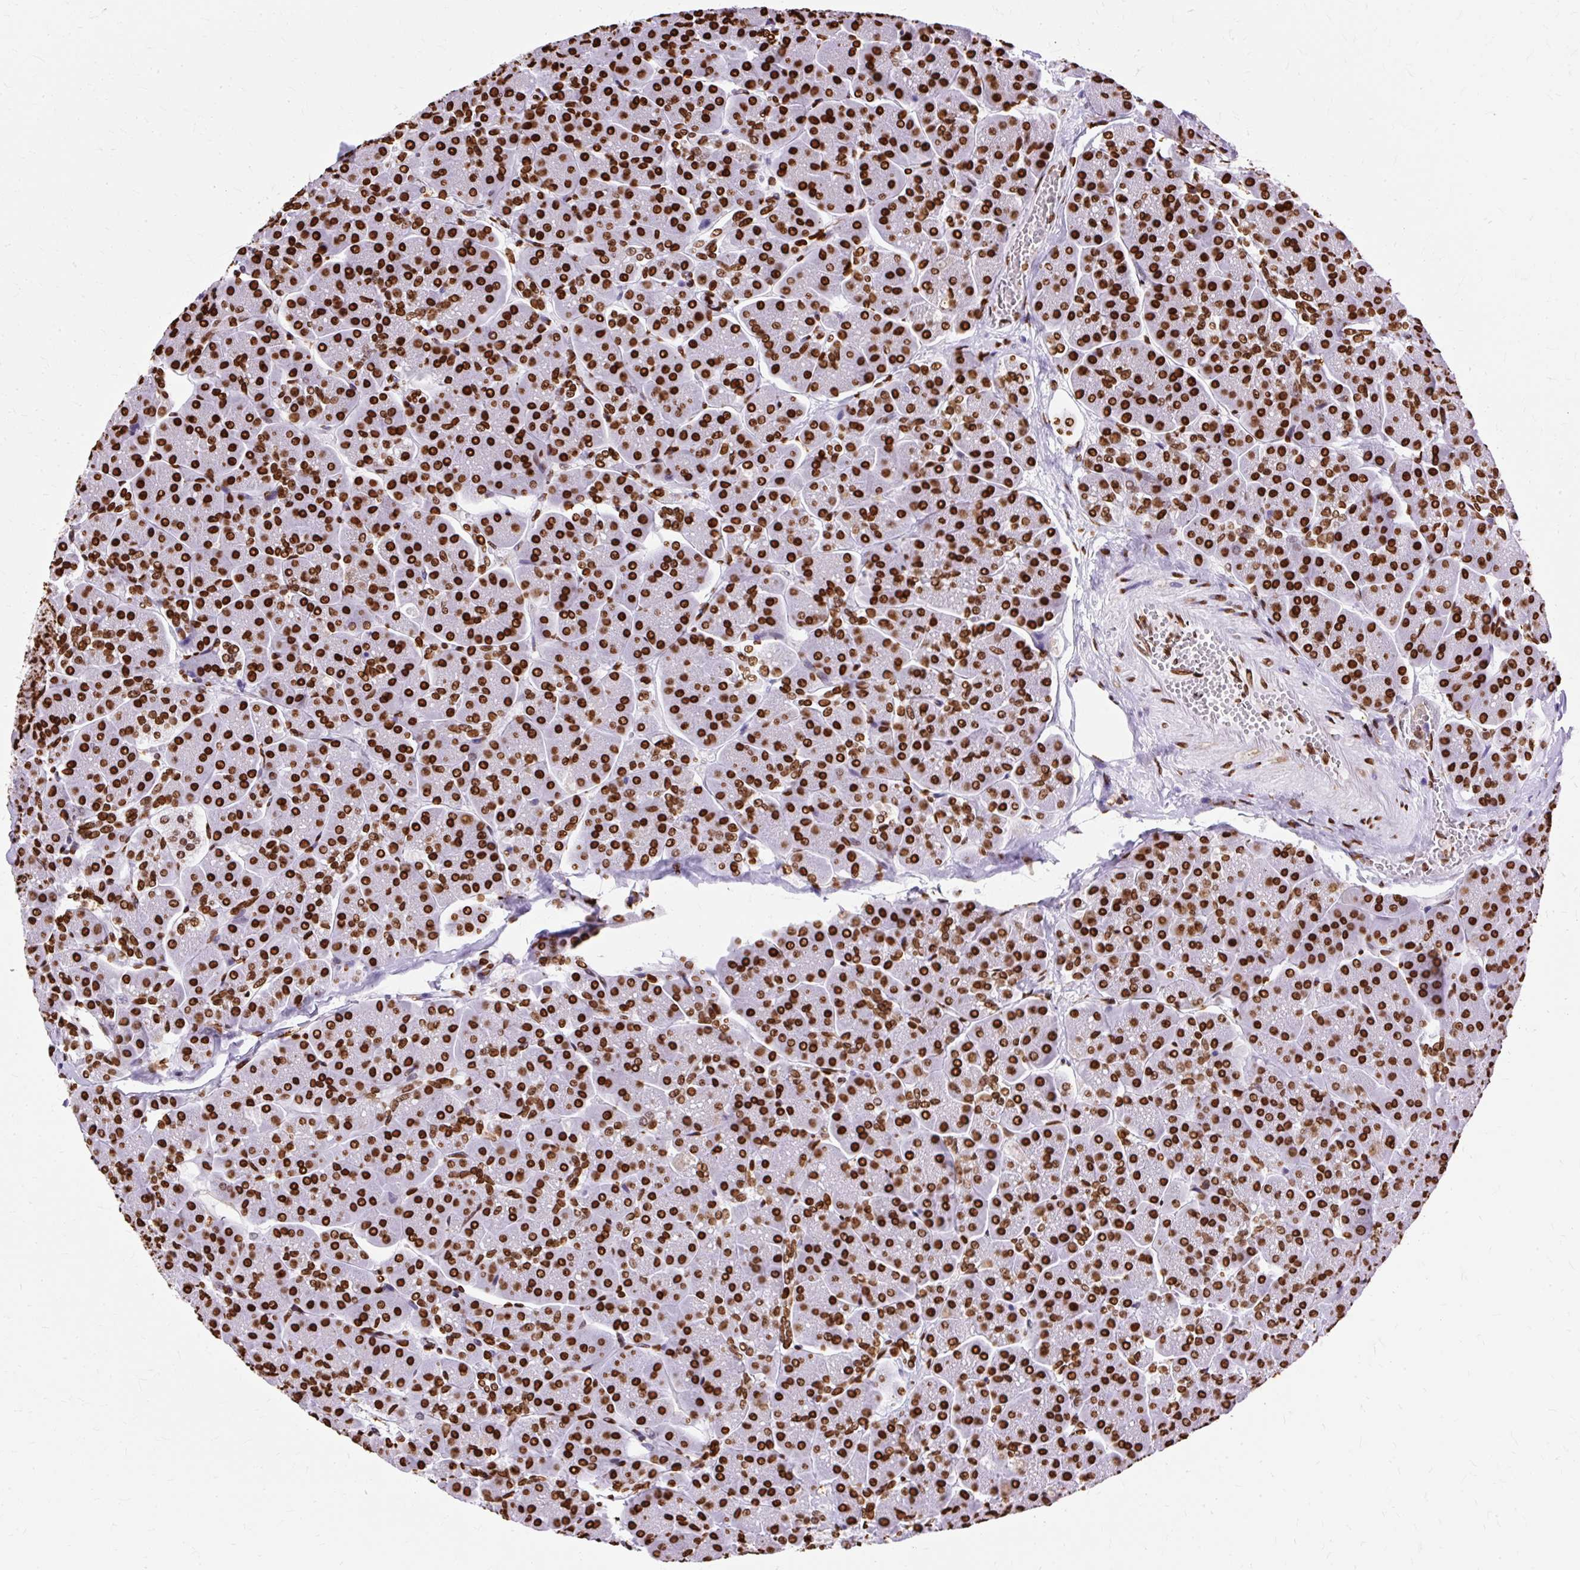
{"staining": {"intensity": "strong", "quantity": ">75%", "location": "nuclear"}, "tissue": "pancreas", "cell_type": "Exocrine glandular cells", "image_type": "normal", "snomed": [{"axis": "morphology", "description": "Normal tissue, NOS"}, {"axis": "topography", "description": "Pancreas"}, {"axis": "topography", "description": "Peripheral nerve tissue"}], "caption": "Immunohistochemical staining of unremarkable human pancreas shows high levels of strong nuclear staining in about >75% of exocrine glandular cells. (Brightfield microscopy of DAB IHC at high magnification).", "gene": "TMEM184C", "patient": {"sex": "male", "age": 54}}